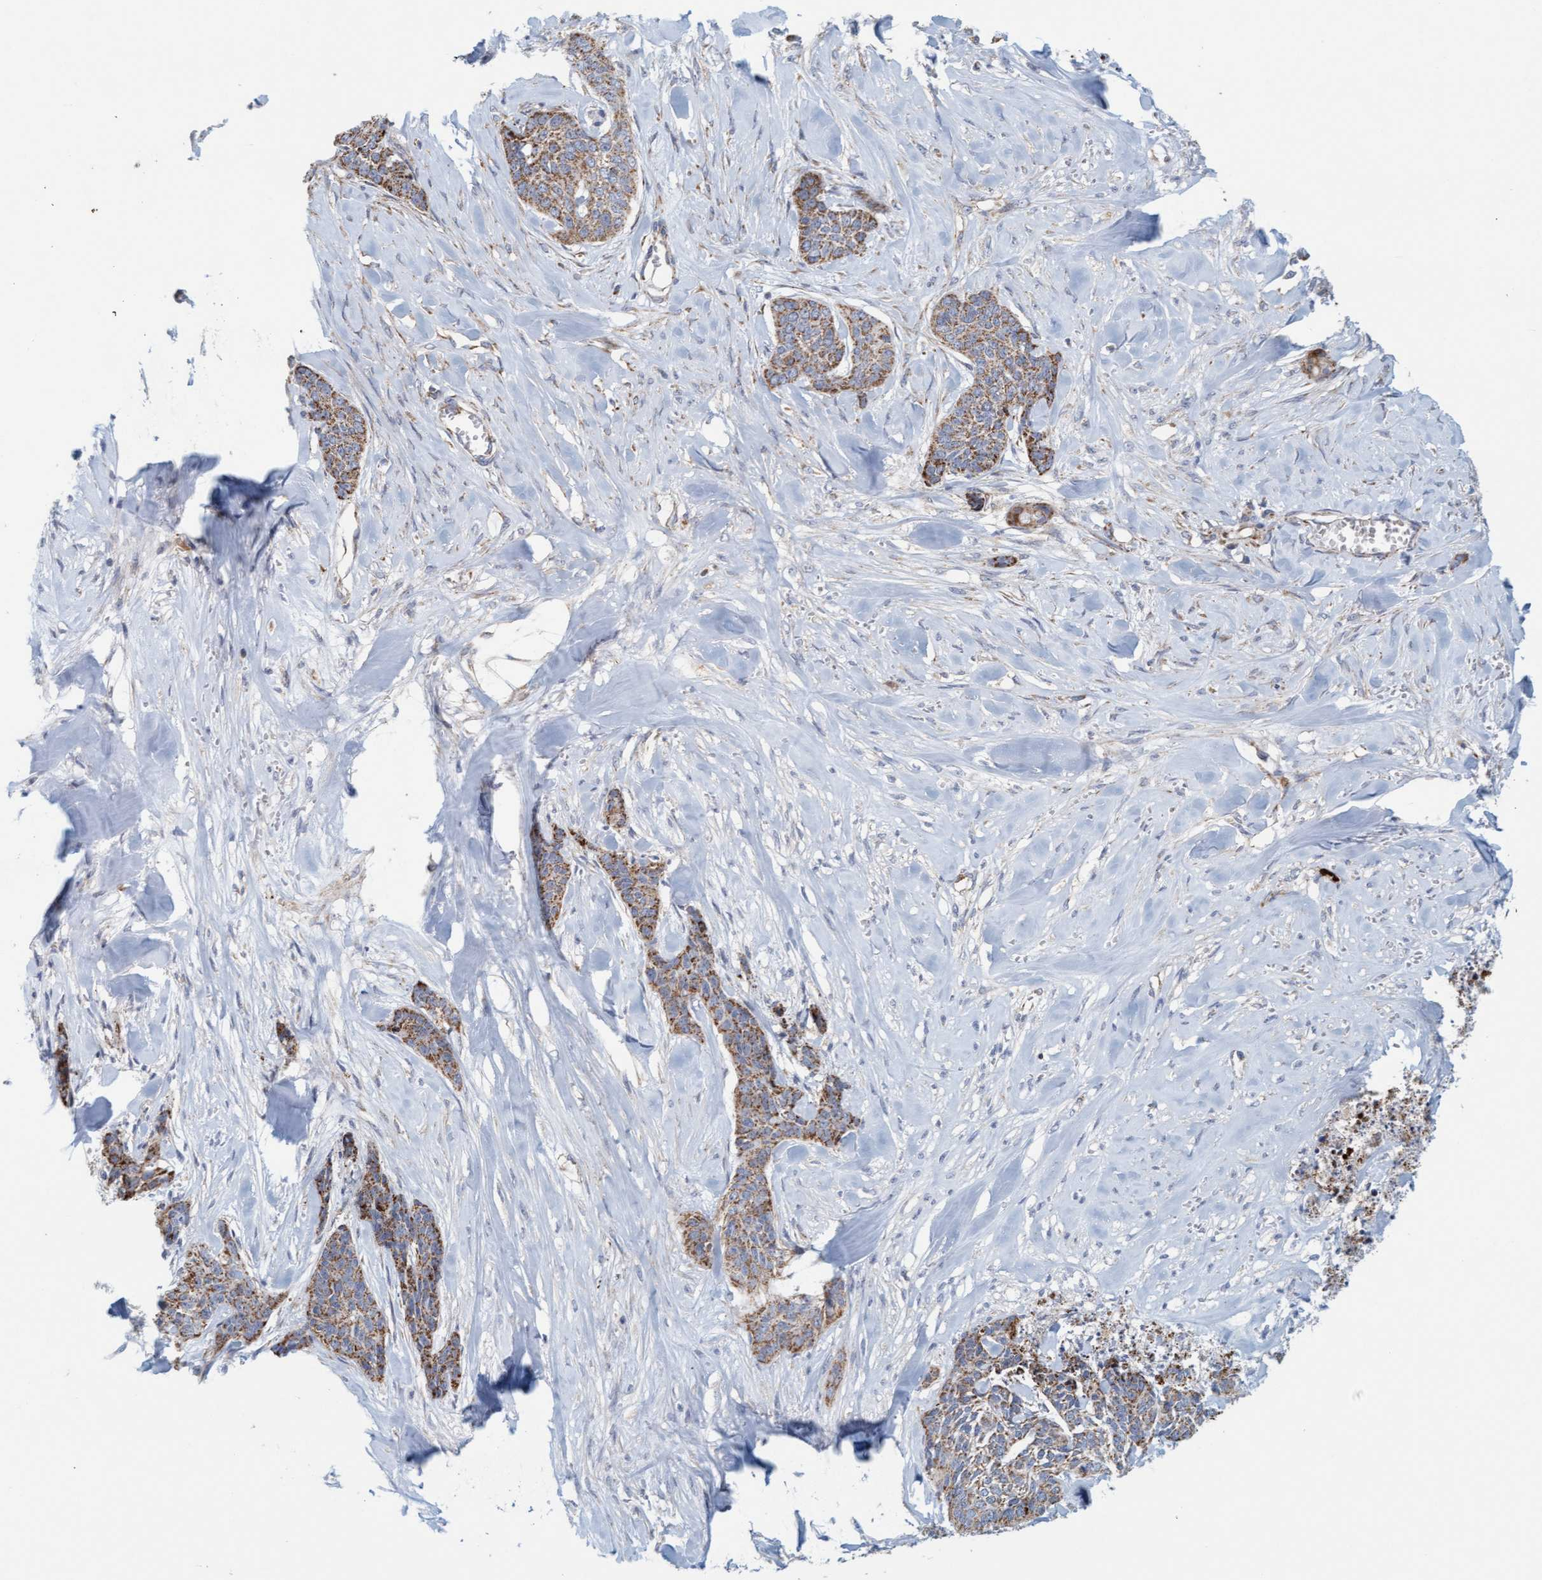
{"staining": {"intensity": "moderate", "quantity": ">75%", "location": "cytoplasmic/membranous"}, "tissue": "skin cancer", "cell_type": "Tumor cells", "image_type": "cancer", "snomed": [{"axis": "morphology", "description": "Basal cell carcinoma"}, {"axis": "topography", "description": "Skin"}], "caption": "Skin basal cell carcinoma was stained to show a protein in brown. There is medium levels of moderate cytoplasmic/membranous positivity in about >75% of tumor cells.", "gene": "B9D1", "patient": {"sex": "female", "age": 64}}